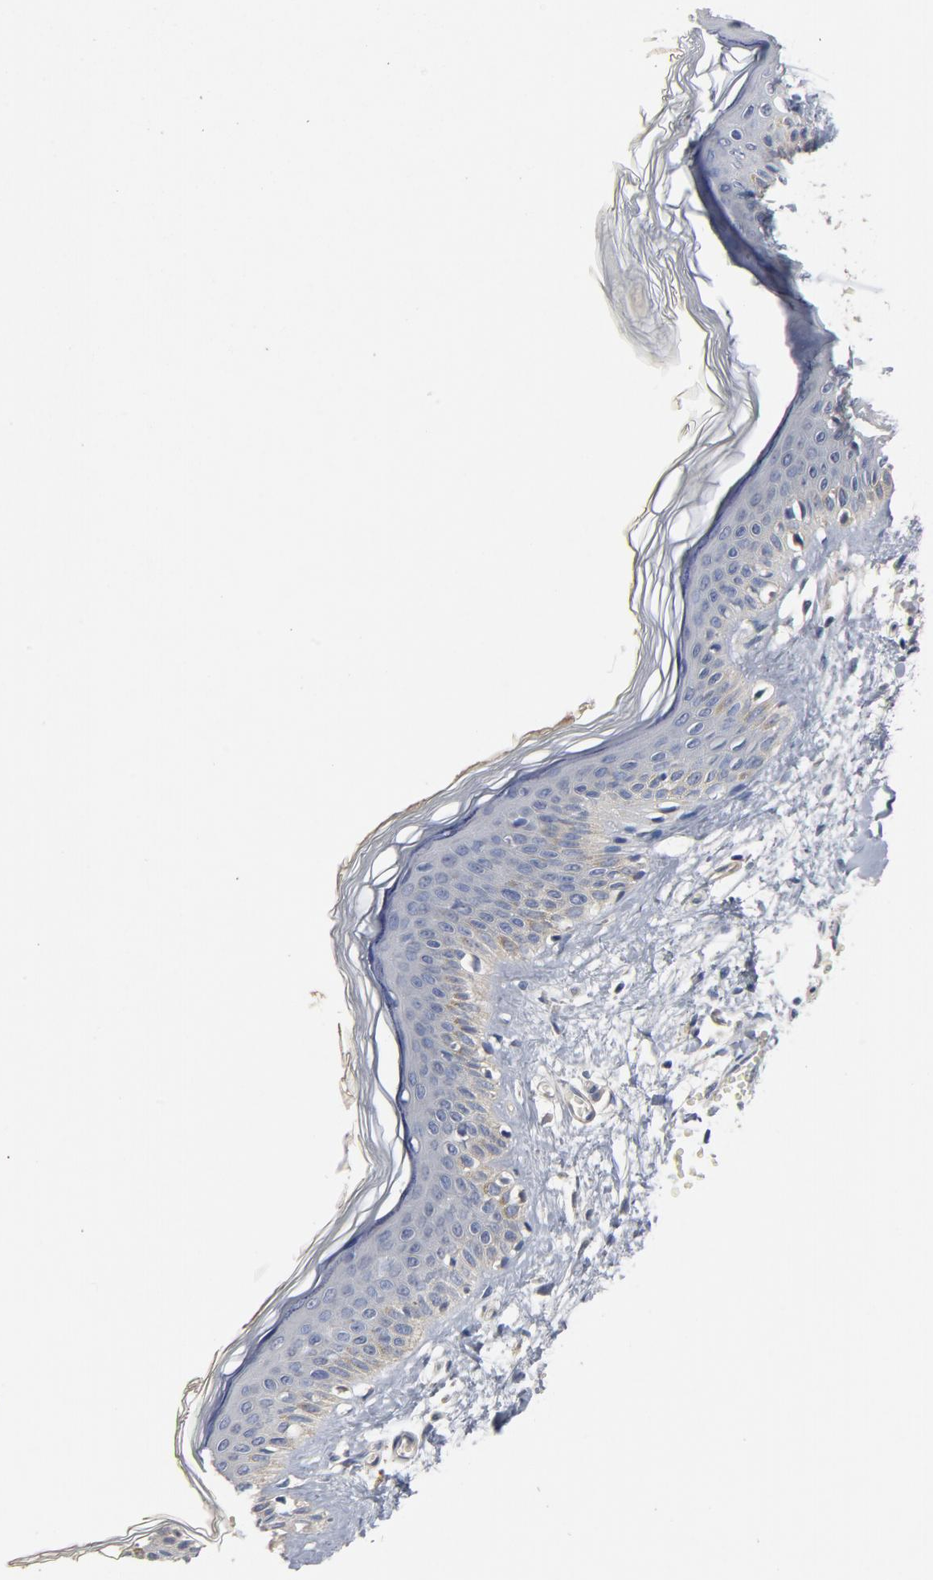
{"staining": {"intensity": "negative", "quantity": "none", "location": "none"}, "tissue": "skin", "cell_type": "Fibroblasts", "image_type": "normal", "snomed": [{"axis": "morphology", "description": "Normal tissue, NOS"}, {"axis": "morphology", "description": "Sarcoma, NOS"}, {"axis": "topography", "description": "Skin"}, {"axis": "topography", "description": "Soft tissue"}], "caption": "Fibroblasts show no significant staining in normal skin. Nuclei are stained in blue.", "gene": "CCDC134", "patient": {"sex": "female", "age": 51}}